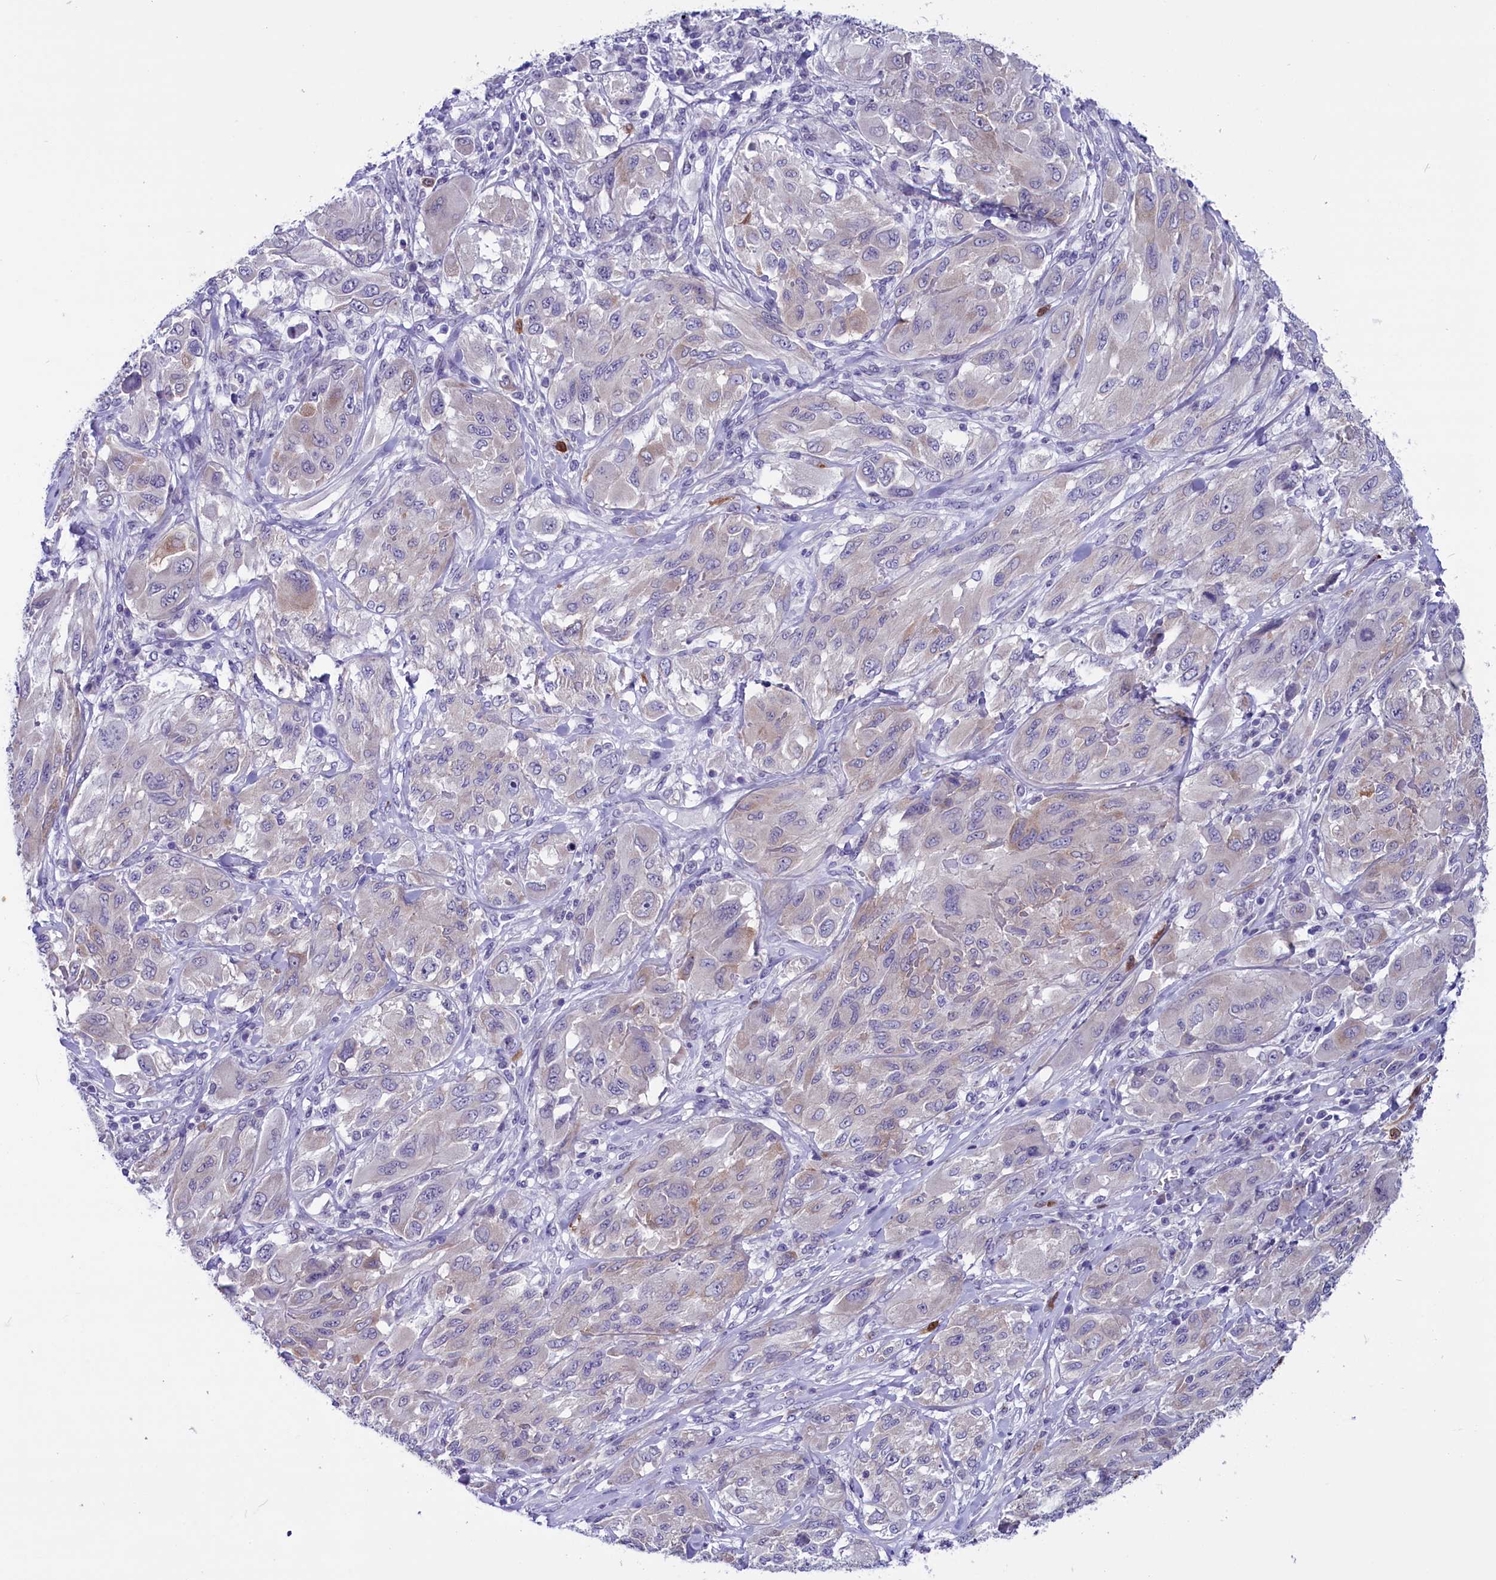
{"staining": {"intensity": "negative", "quantity": "none", "location": "none"}, "tissue": "melanoma", "cell_type": "Tumor cells", "image_type": "cancer", "snomed": [{"axis": "morphology", "description": "Malignant melanoma, NOS"}, {"axis": "topography", "description": "Skin"}], "caption": "This is a image of IHC staining of malignant melanoma, which shows no expression in tumor cells.", "gene": "SCD5", "patient": {"sex": "female", "age": 91}}